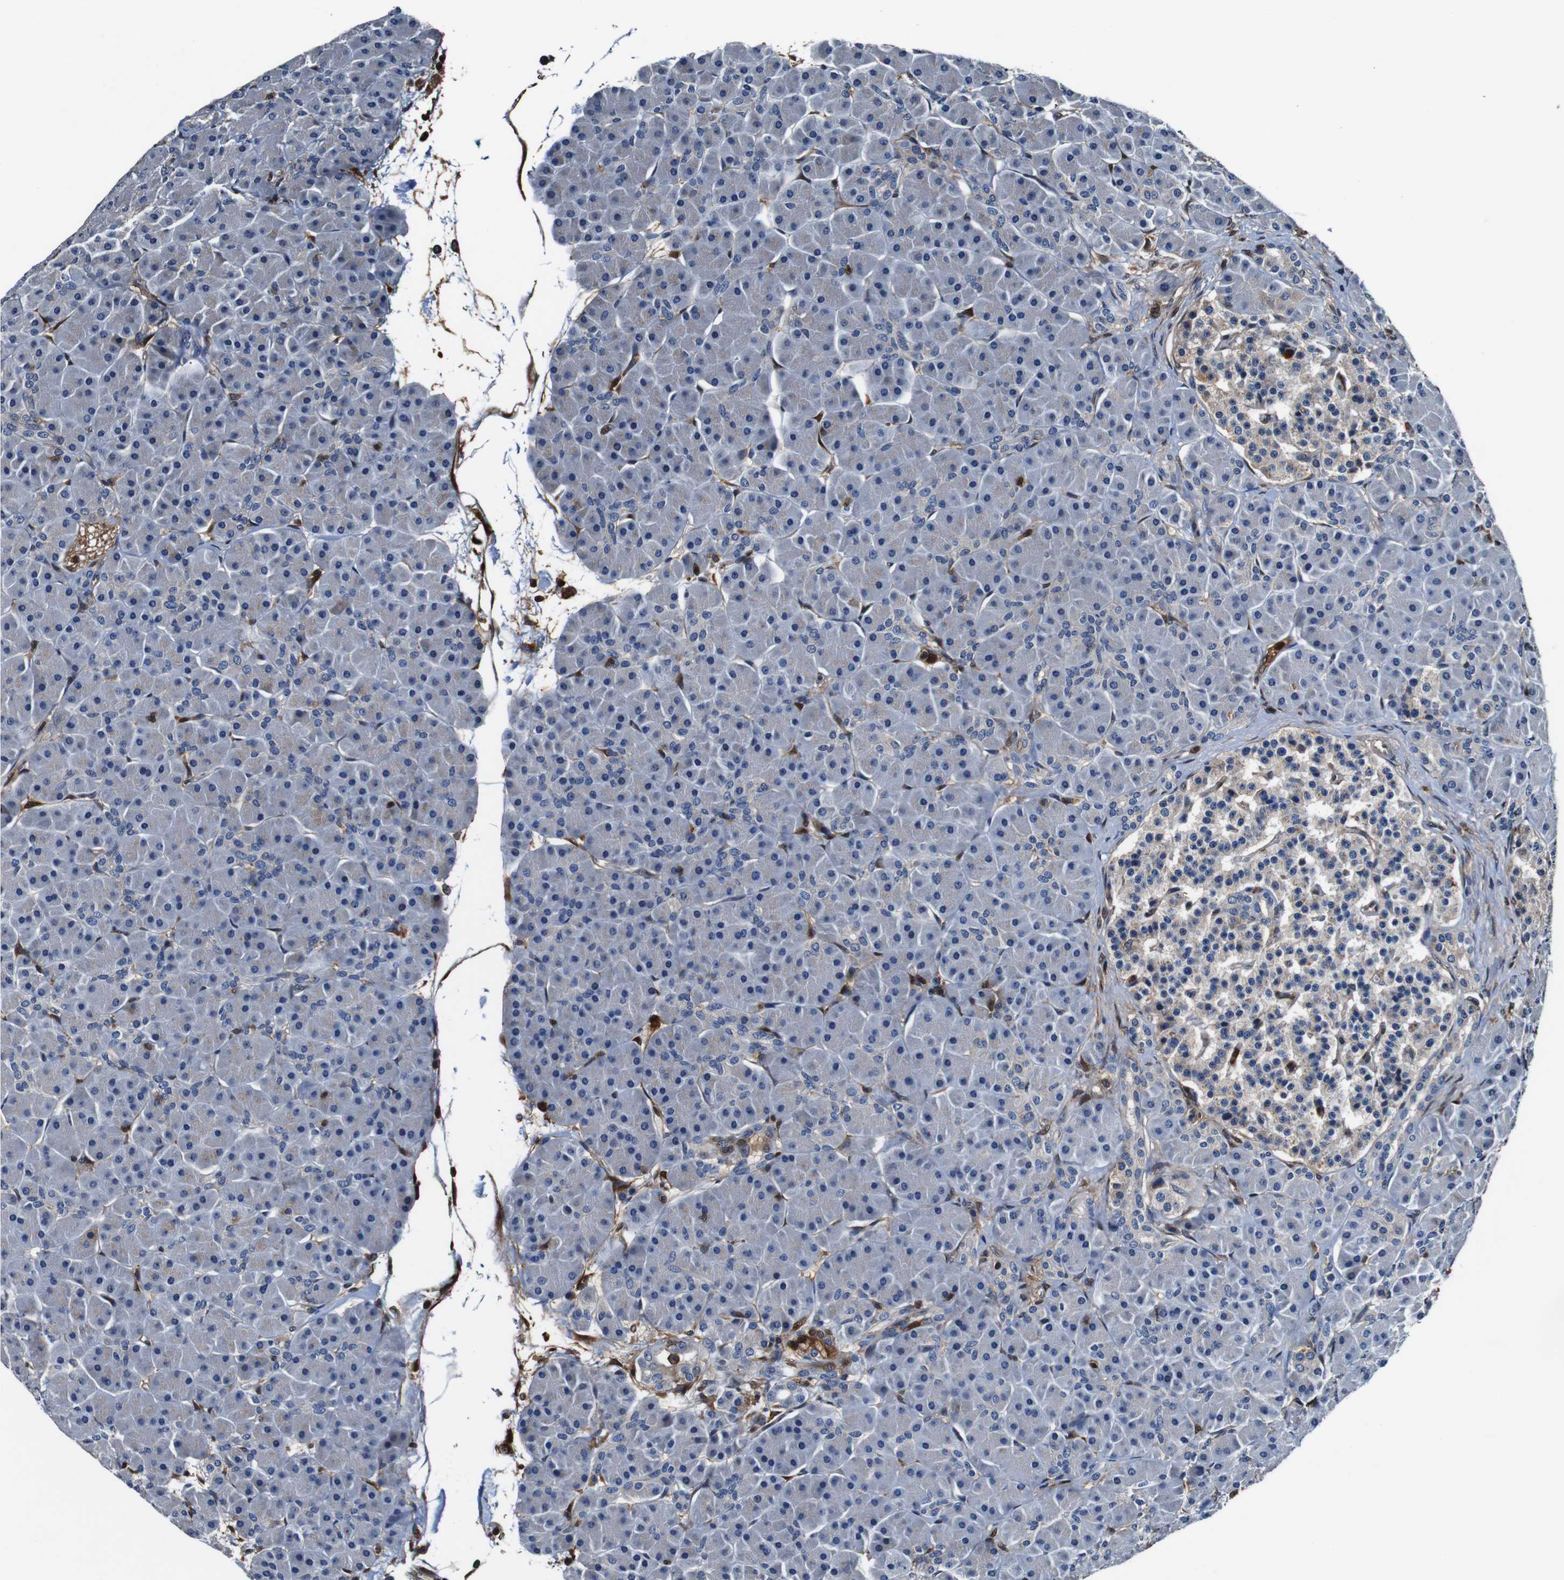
{"staining": {"intensity": "moderate", "quantity": "<25%", "location": "cytoplasmic/membranous,nuclear"}, "tissue": "pancreas", "cell_type": "Exocrine glandular cells", "image_type": "normal", "snomed": [{"axis": "morphology", "description": "Normal tissue, NOS"}, {"axis": "topography", "description": "Pancreas"}], "caption": "Immunohistochemistry (IHC) of normal human pancreas displays low levels of moderate cytoplasmic/membranous,nuclear staining in about <25% of exocrine glandular cells.", "gene": "ANXA1", "patient": {"sex": "male", "age": 66}}